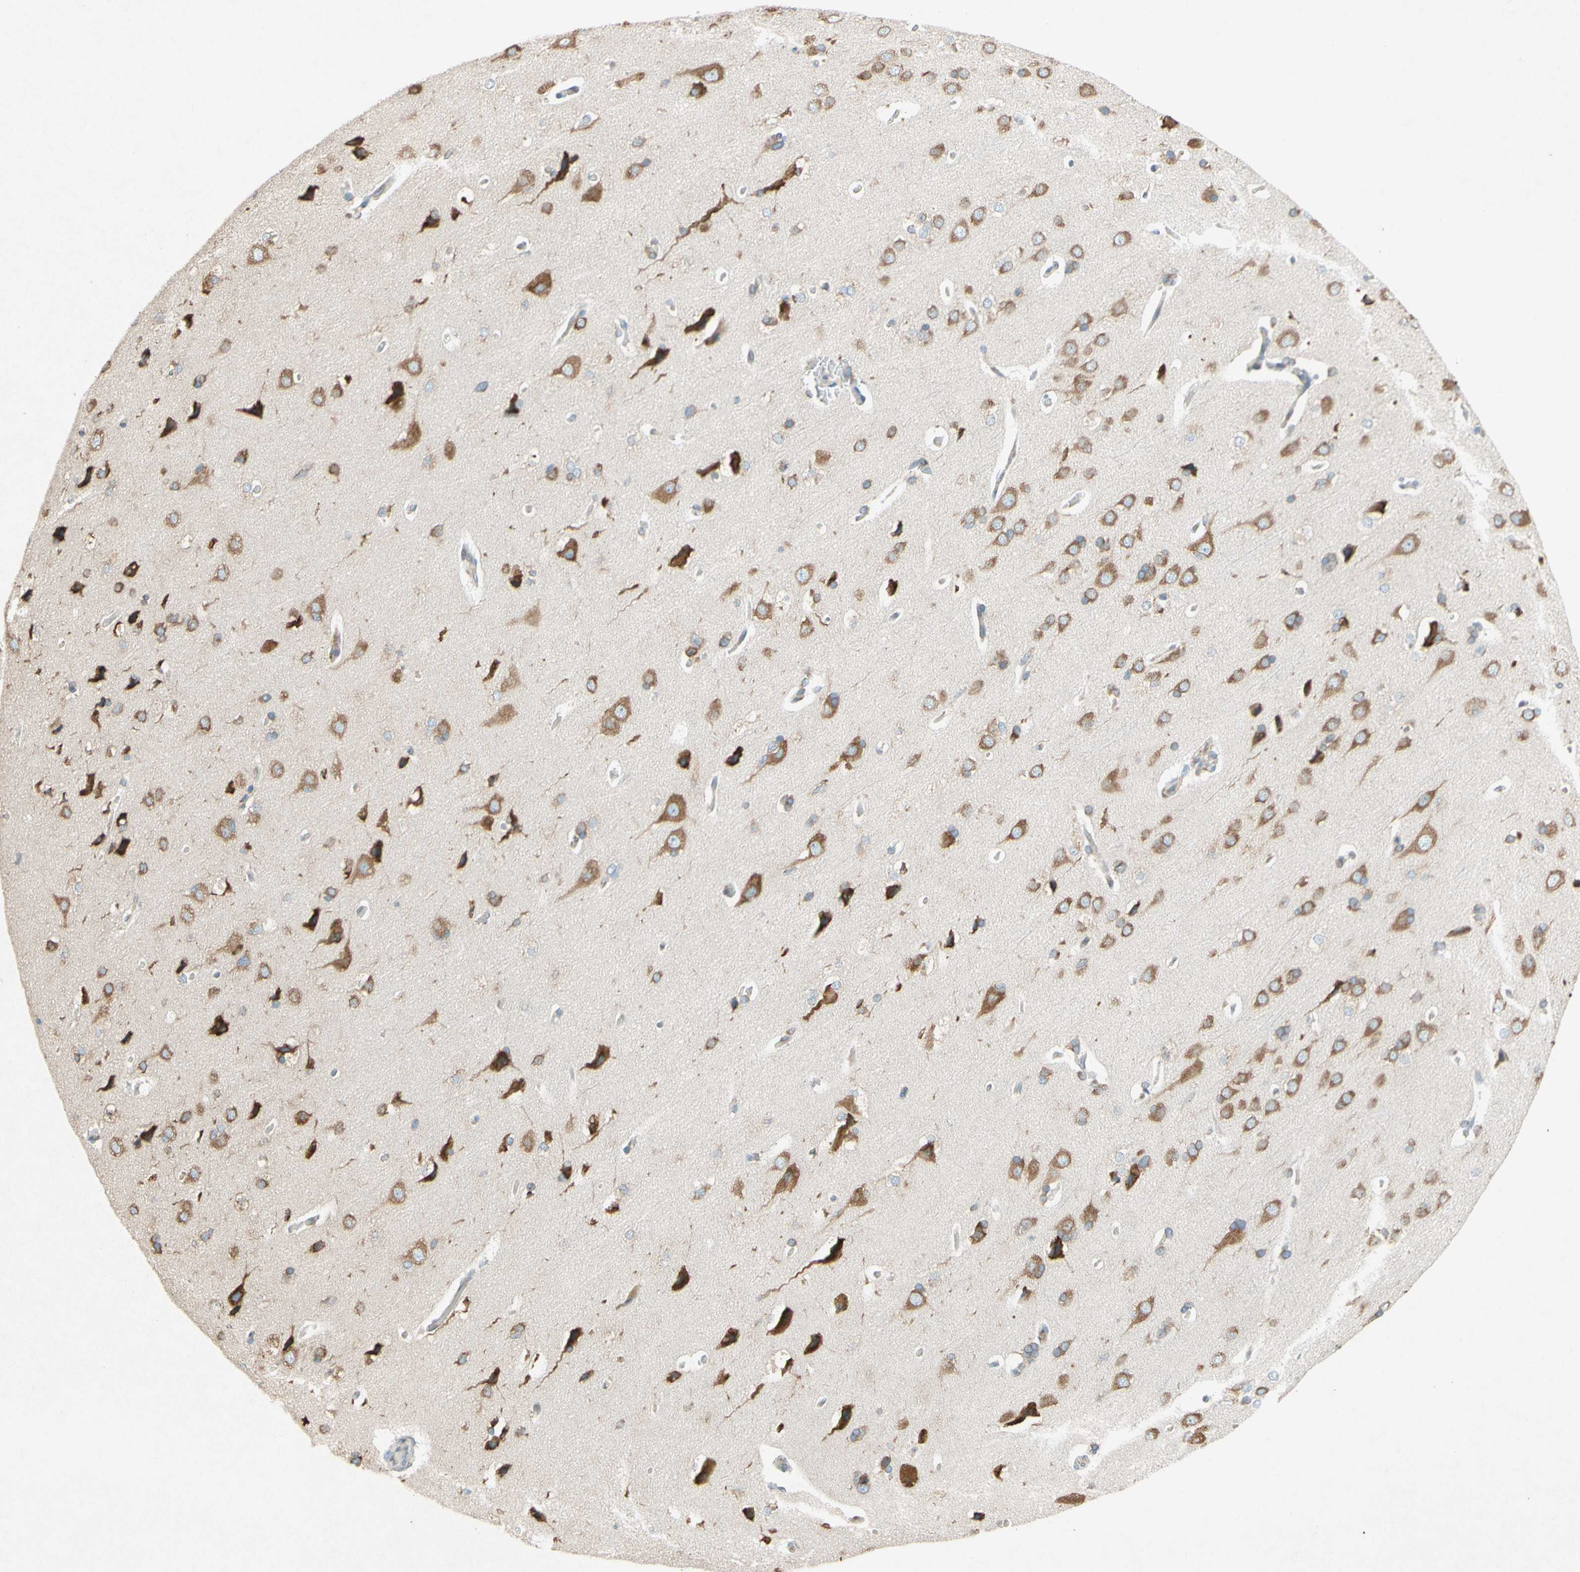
{"staining": {"intensity": "negative", "quantity": "none", "location": "none"}, "tissue": "cerebral cortex", "cell_type": "Endothelial cells", "image_type": "normal", "snomed": [{"axis": "morphology", "description": "Normal tissue, NOS"}, {"axis": "topography", "description": "Cerebral cortex"}], "caption": "There is no significant expression in endothelial cells of cerebral cortex. (IHC, brightfield microscopy, high magnification).", "gene": "PABPC1", "patient": {"sex": "male", "age": 62}}